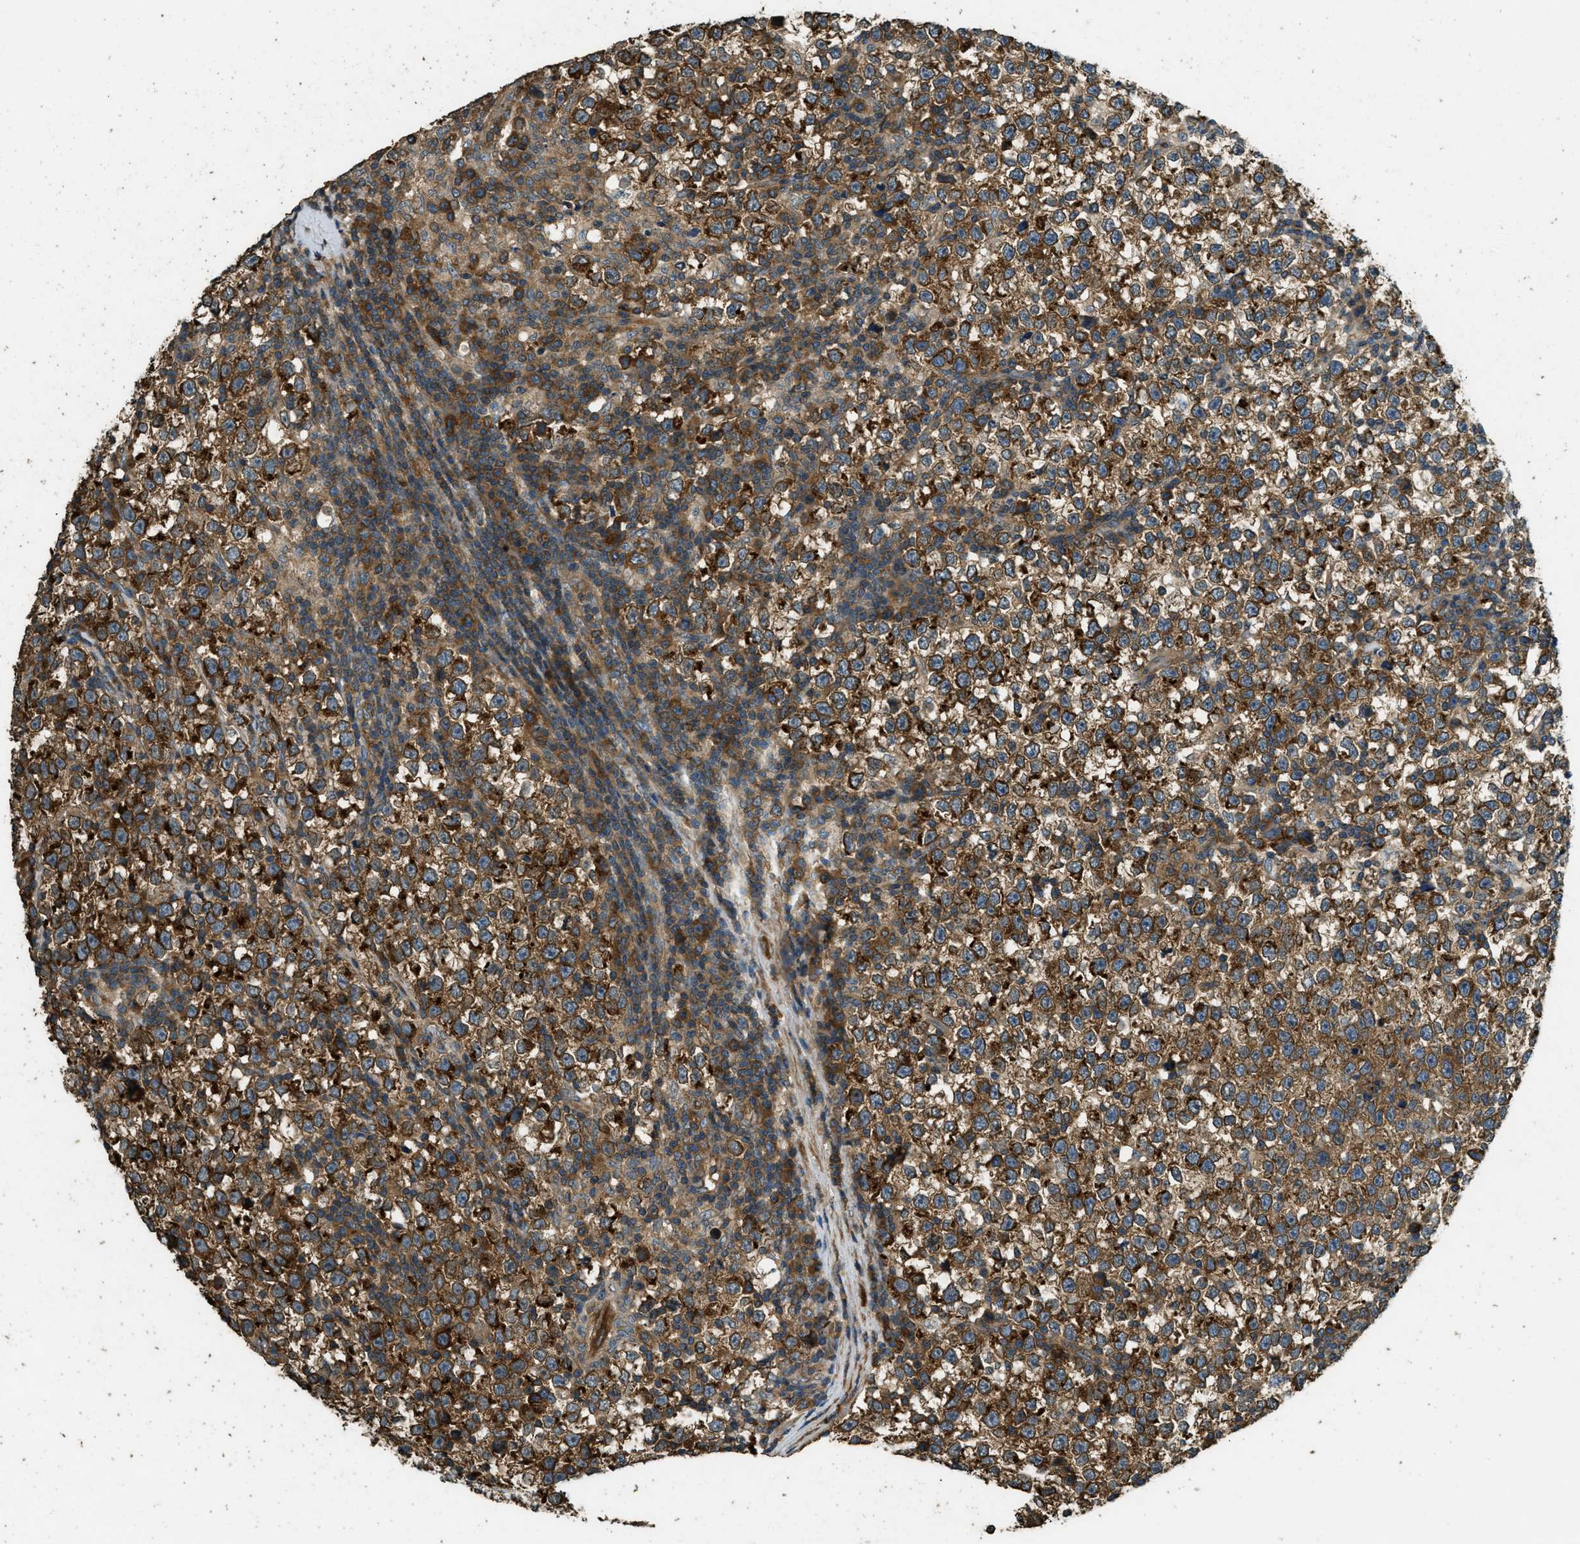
{"staining": {"intensity": "strong", "quantity": ">75%", "location": "cytoplasmic/membranous"}, "tissue": "testis cancer", "cell_type": "Tumor cells", "image_type": "cancer", "snomed": [{"axis": "morphology", "description": "Seminoma, NOS"}, {"axis": "topography", "description": "Testis"}], "caption": "Immunohistochemical staining of testis cancer (seminoma) exhibits high levels of strong cytoplasmic/membranous protein staining in about >75% of tumor cells. Immunohistochemistry stains the protein of interest in brown and the nuclei are stained blue.", "gene": "MARS1", "patient": {"sex": "male", "age": 43}}